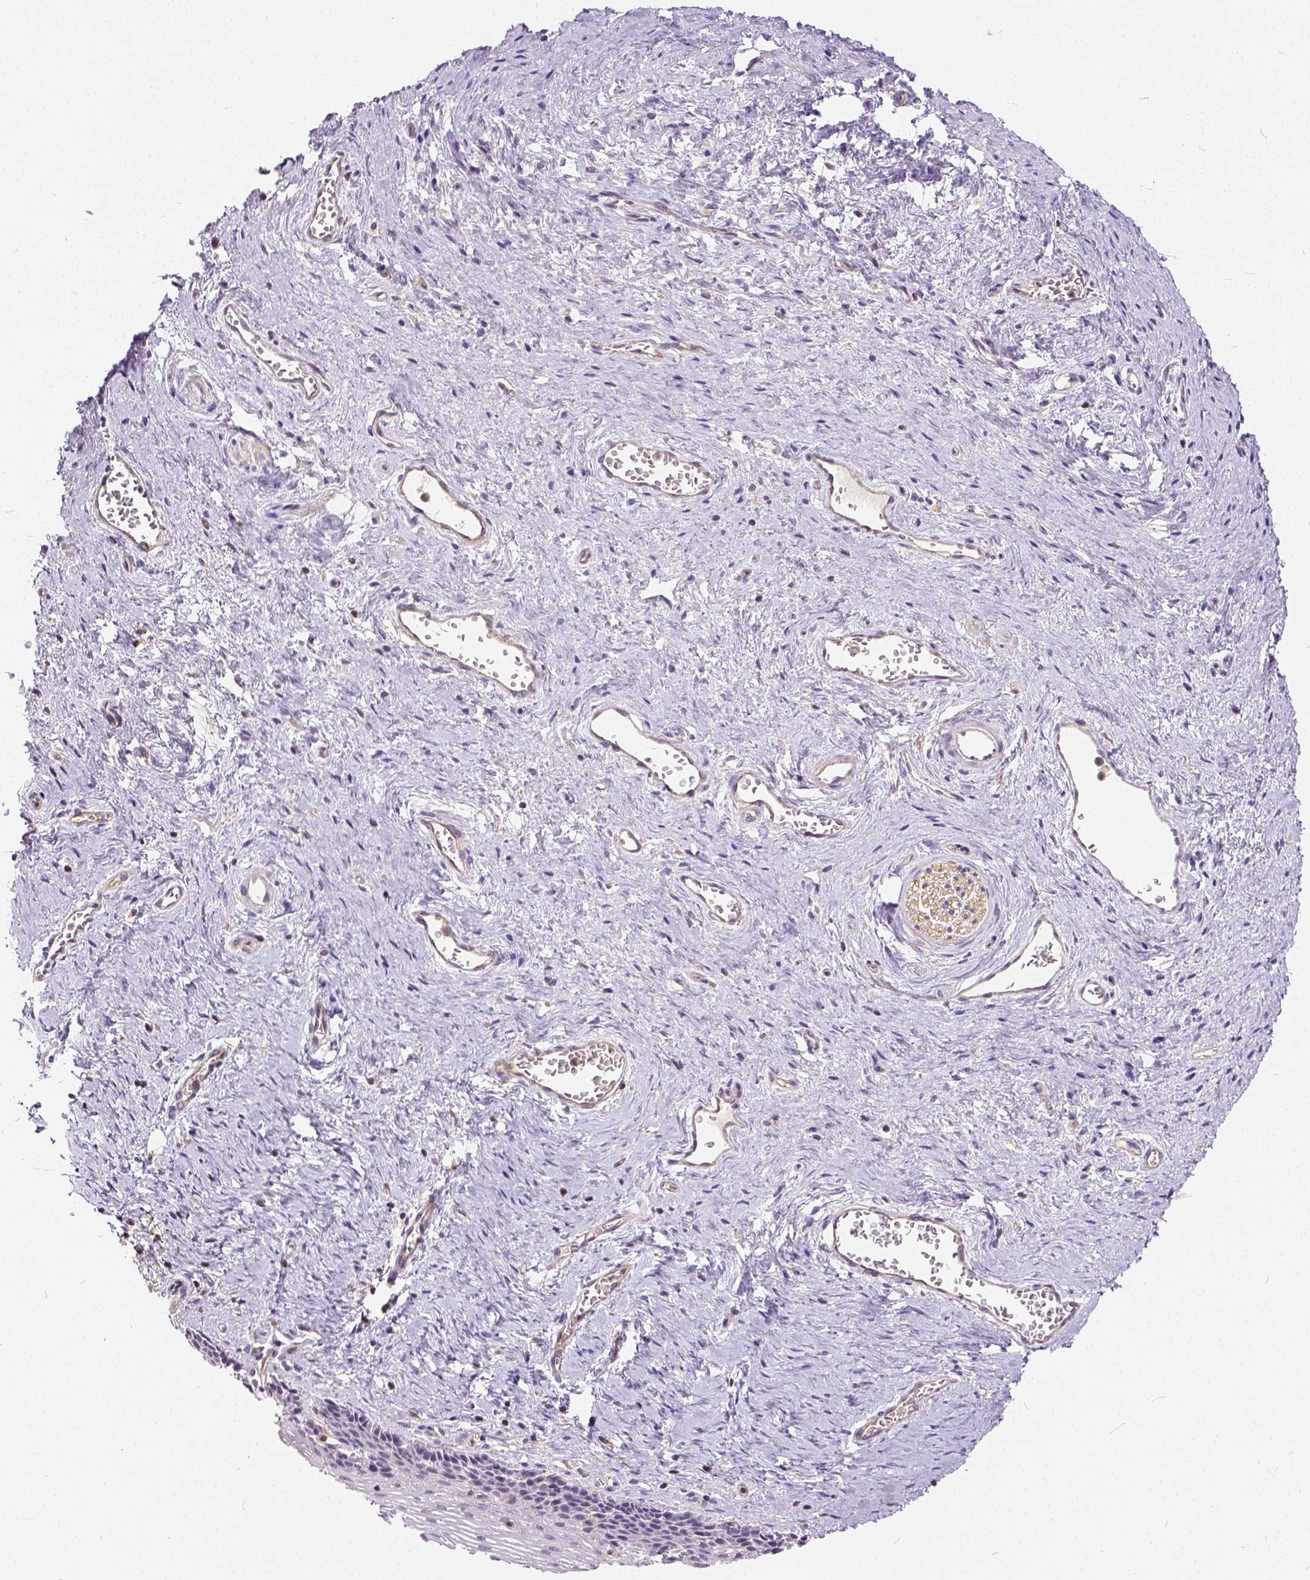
{"staining": {"intensity": "negative", "quantity": "none", "location": "none"}, "tissue": "vagina", "cell_type": "Squamous epithelial cells", "image_type": "normal", "snomed": [{"axis": "morphology", "description": "Normal tissue, NOS"}, {"axis": "topography", "description": "Vagina"}, {"axis": "topography", "description": "Cervix"}], "caption": "High magnification brightfield microscopy of normal vagina stained with DAB (brown) and counterstained with hematoxylin (blue): squamous epithelial cells show no significant staining. (DAB IHC, high magnification).", "gene": "CADM4", "patient": {"sex": "female", "age": 37}}